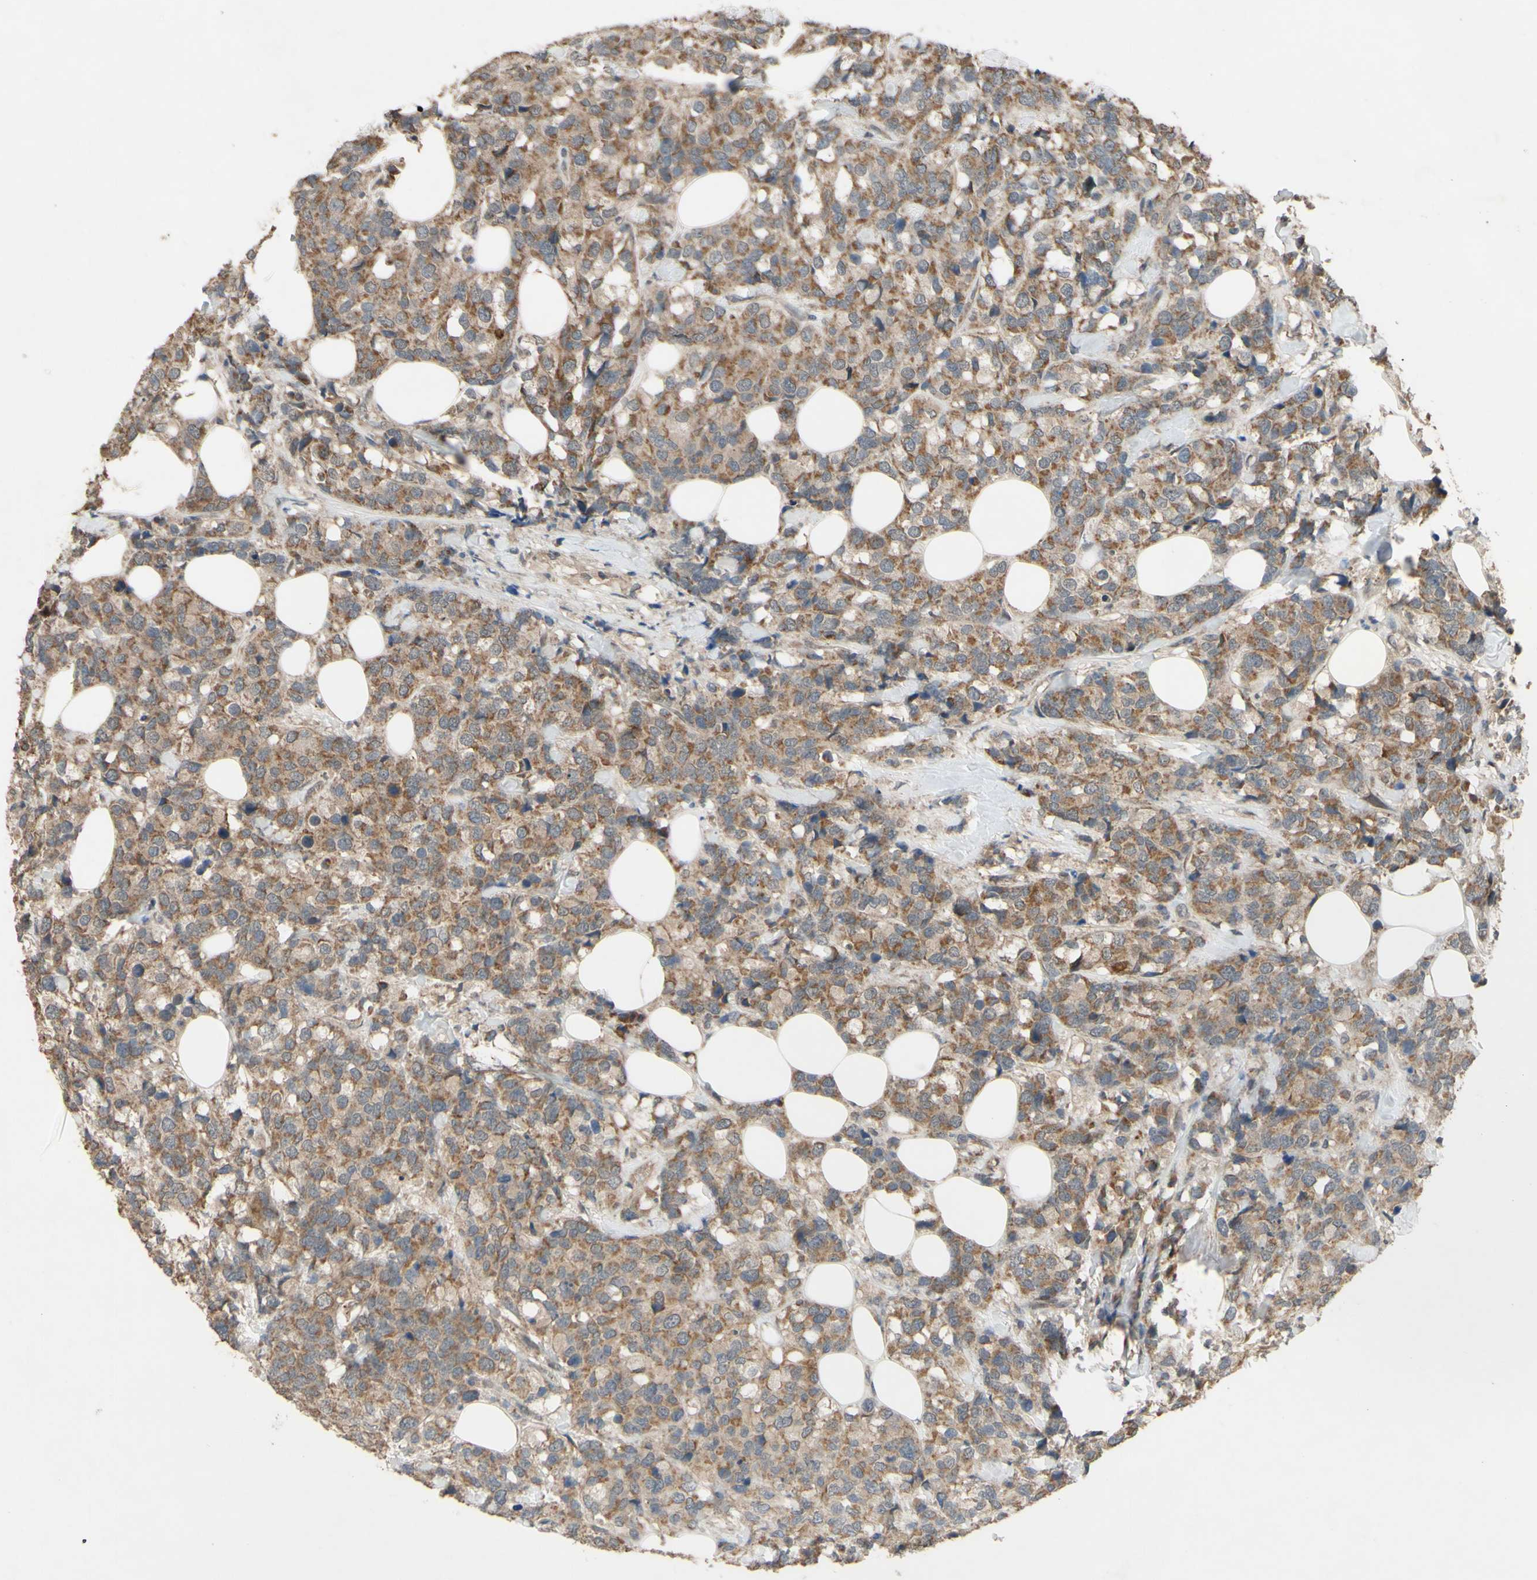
{"staining": {"intensity": "moderate", "quantity": ">75%", "location": "cytoplasmic/membranous"}, "tissue": "breast cancer", "cell_type": "Tumor cells", "image_type": "cancer", "snomed": [{"axis": "morphology", "description": "Lobular carcinoma"}, {"axis": "topography", "description": "Breast"}], "caption": "Immunohistochemical staining of human lobular carcinoma (breast) shows medium levels of moderate cytoplasmic/membranous expression in approximately >75% of tumor cells.", "gene": "CD164", "patient": {"sex": "female", "age": 59}}